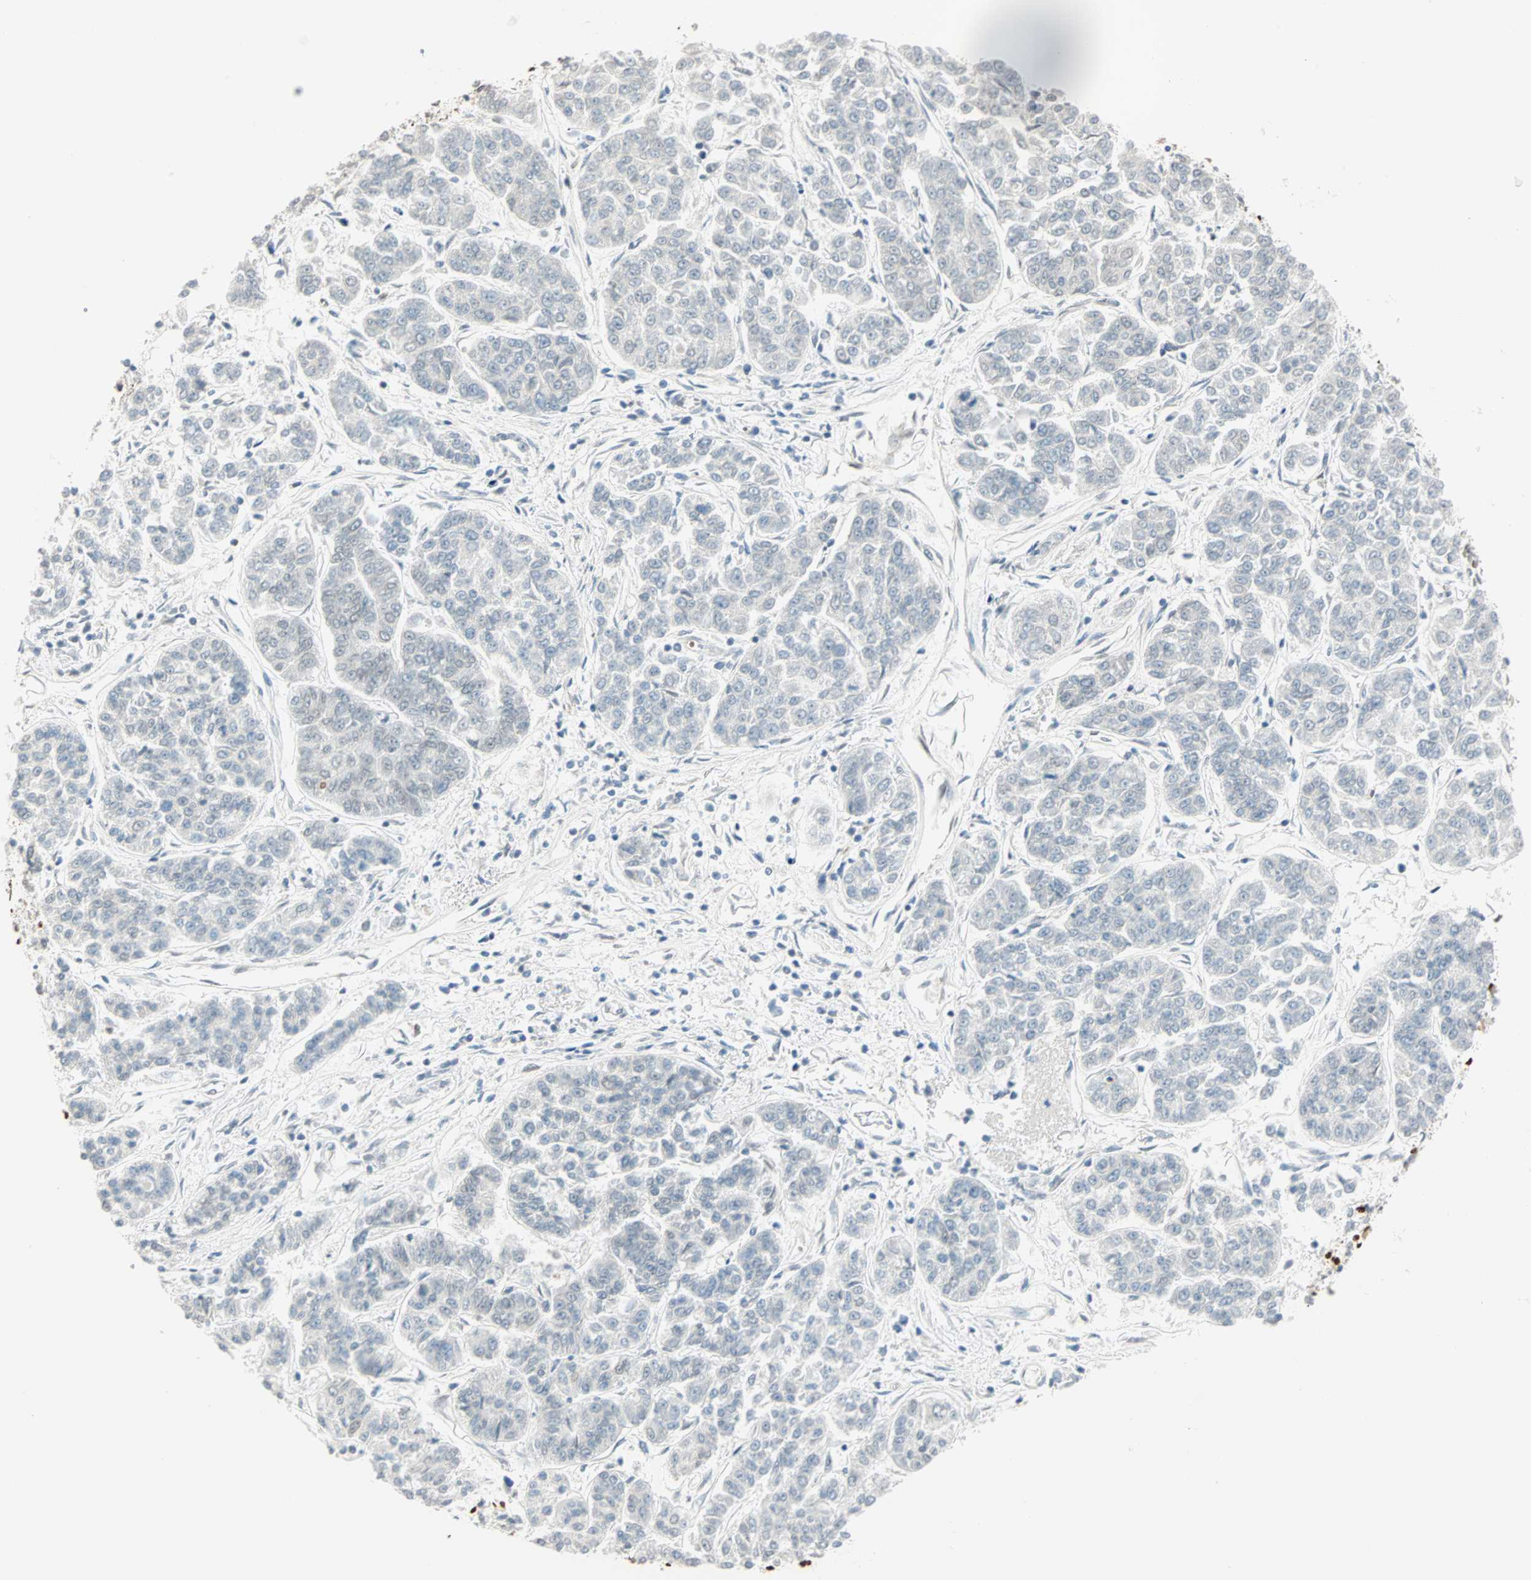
{"staining": {"intensity": "negative", "quantity": "none", "location": "none"}, "tissue": "lung cancer", "cell_type": "Tumor cells", "image_type": "cancer", "snomed": [{"axis": "morphology", "description": "Adenocarcinoma, NOS"}, {"axis": "topography", "description": "Lung"}], "caption": "Tumor cells show no significant staining in adenocarcinoma (lung).", "gene": "BCAN", "patient": {"sex": "male", "age": 84}}